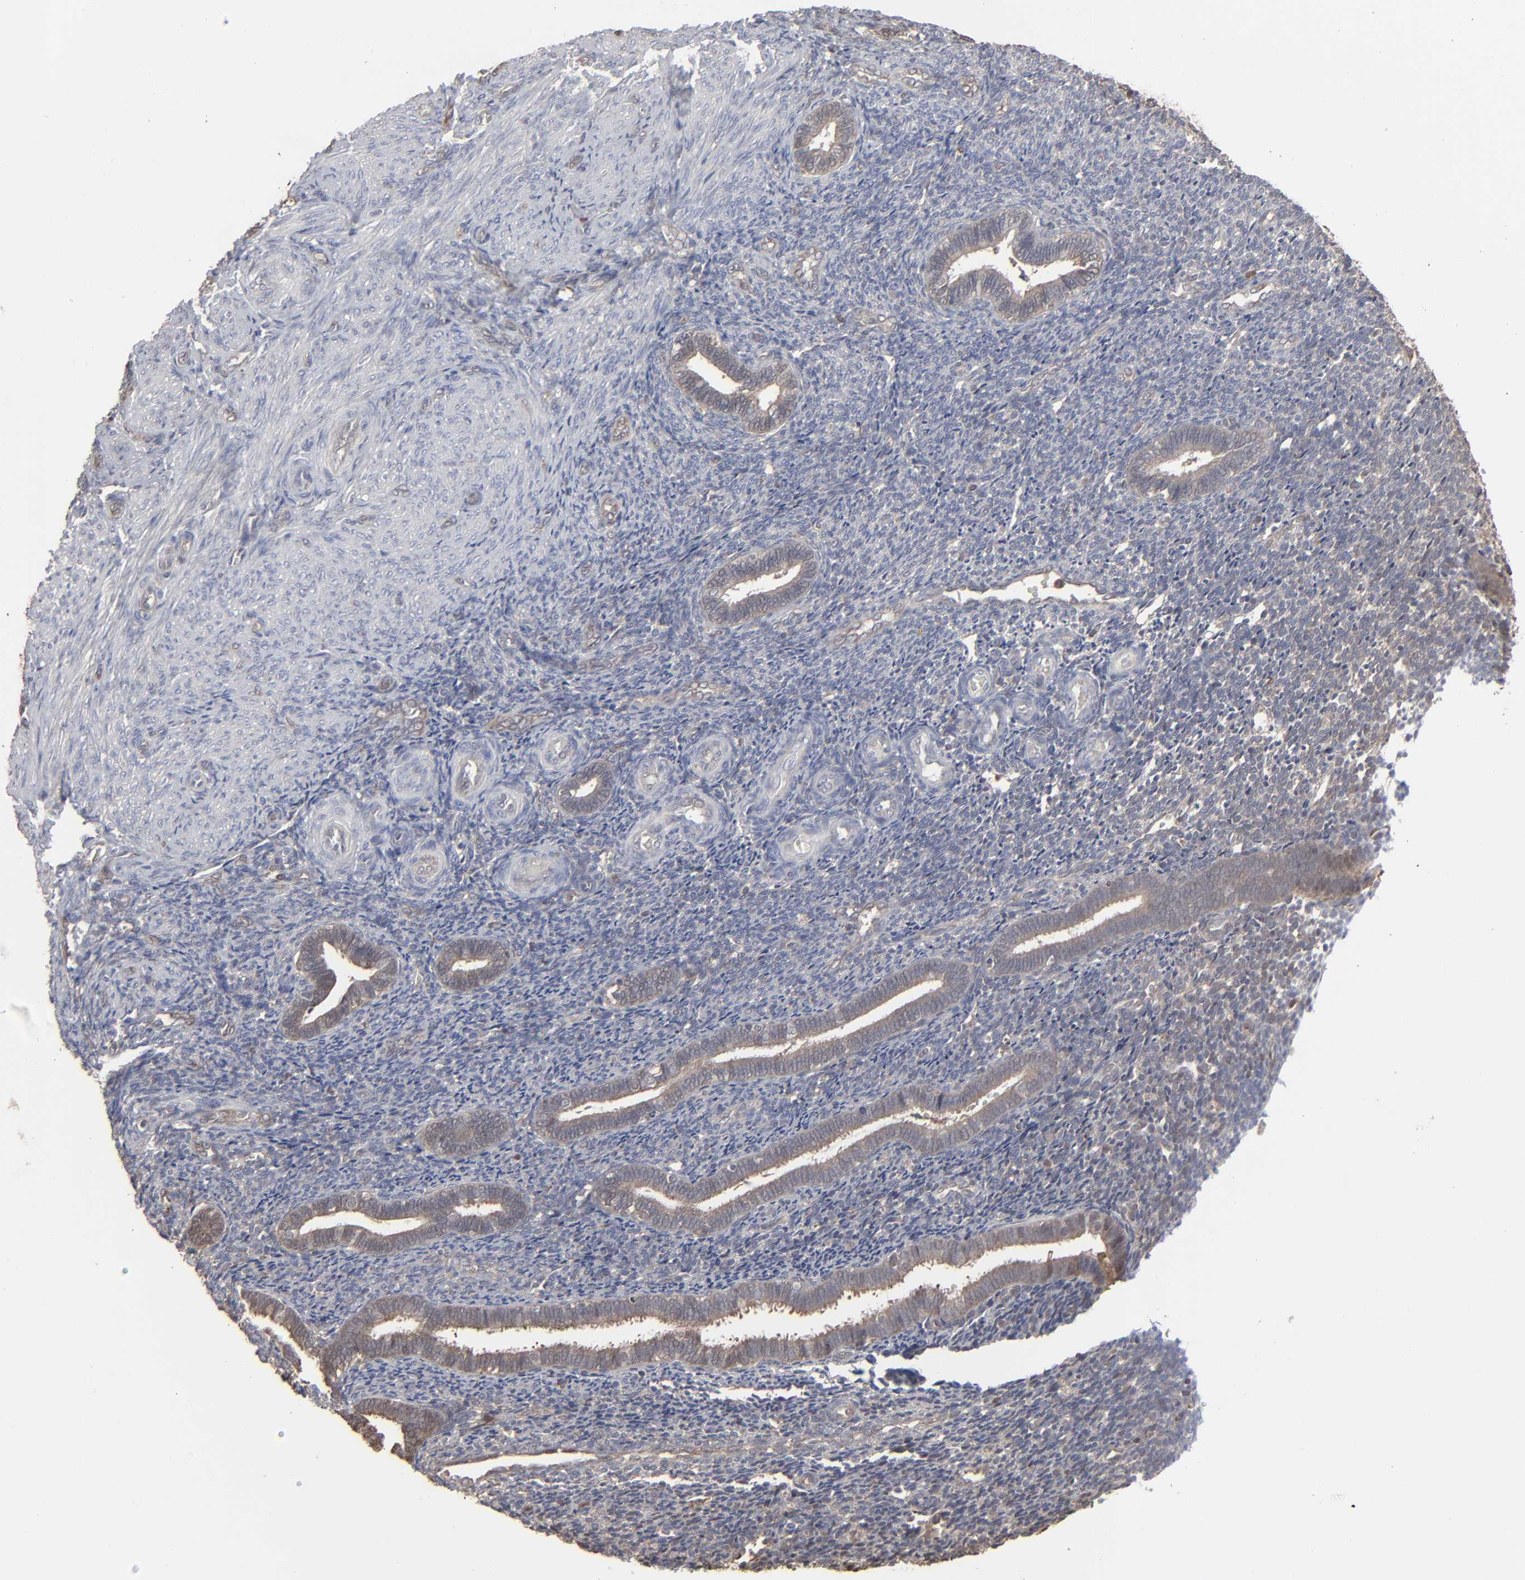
{"staining": {"intensity": "weak", "quantity": "25%-75%", "location": "cytoplasmic/membranous"}, "tissue": "endometrium", "cell_type": "Cells in endometrial stroma", "image_type": "normal", "snomed": [{"axis": "morphology", "description": "Normal tissue, NOS"}, {"axis": "topography", "description": "Endometrium"}], "caption": "Immunohistochemical staining of normal human endometrium reveals weak cytoplasmic/membranous protein expression in approximately 25%-75% of cells in endometrial stroma. The staining was performed using DAB (3,3'-diaminobenzidine) to visualize the protein expression in brown, while the nuclei were stained in blue with hematoxylin (Magnification: 20x).", "gene": "NME1", "patient": {"sex": "female", "age": 27}}